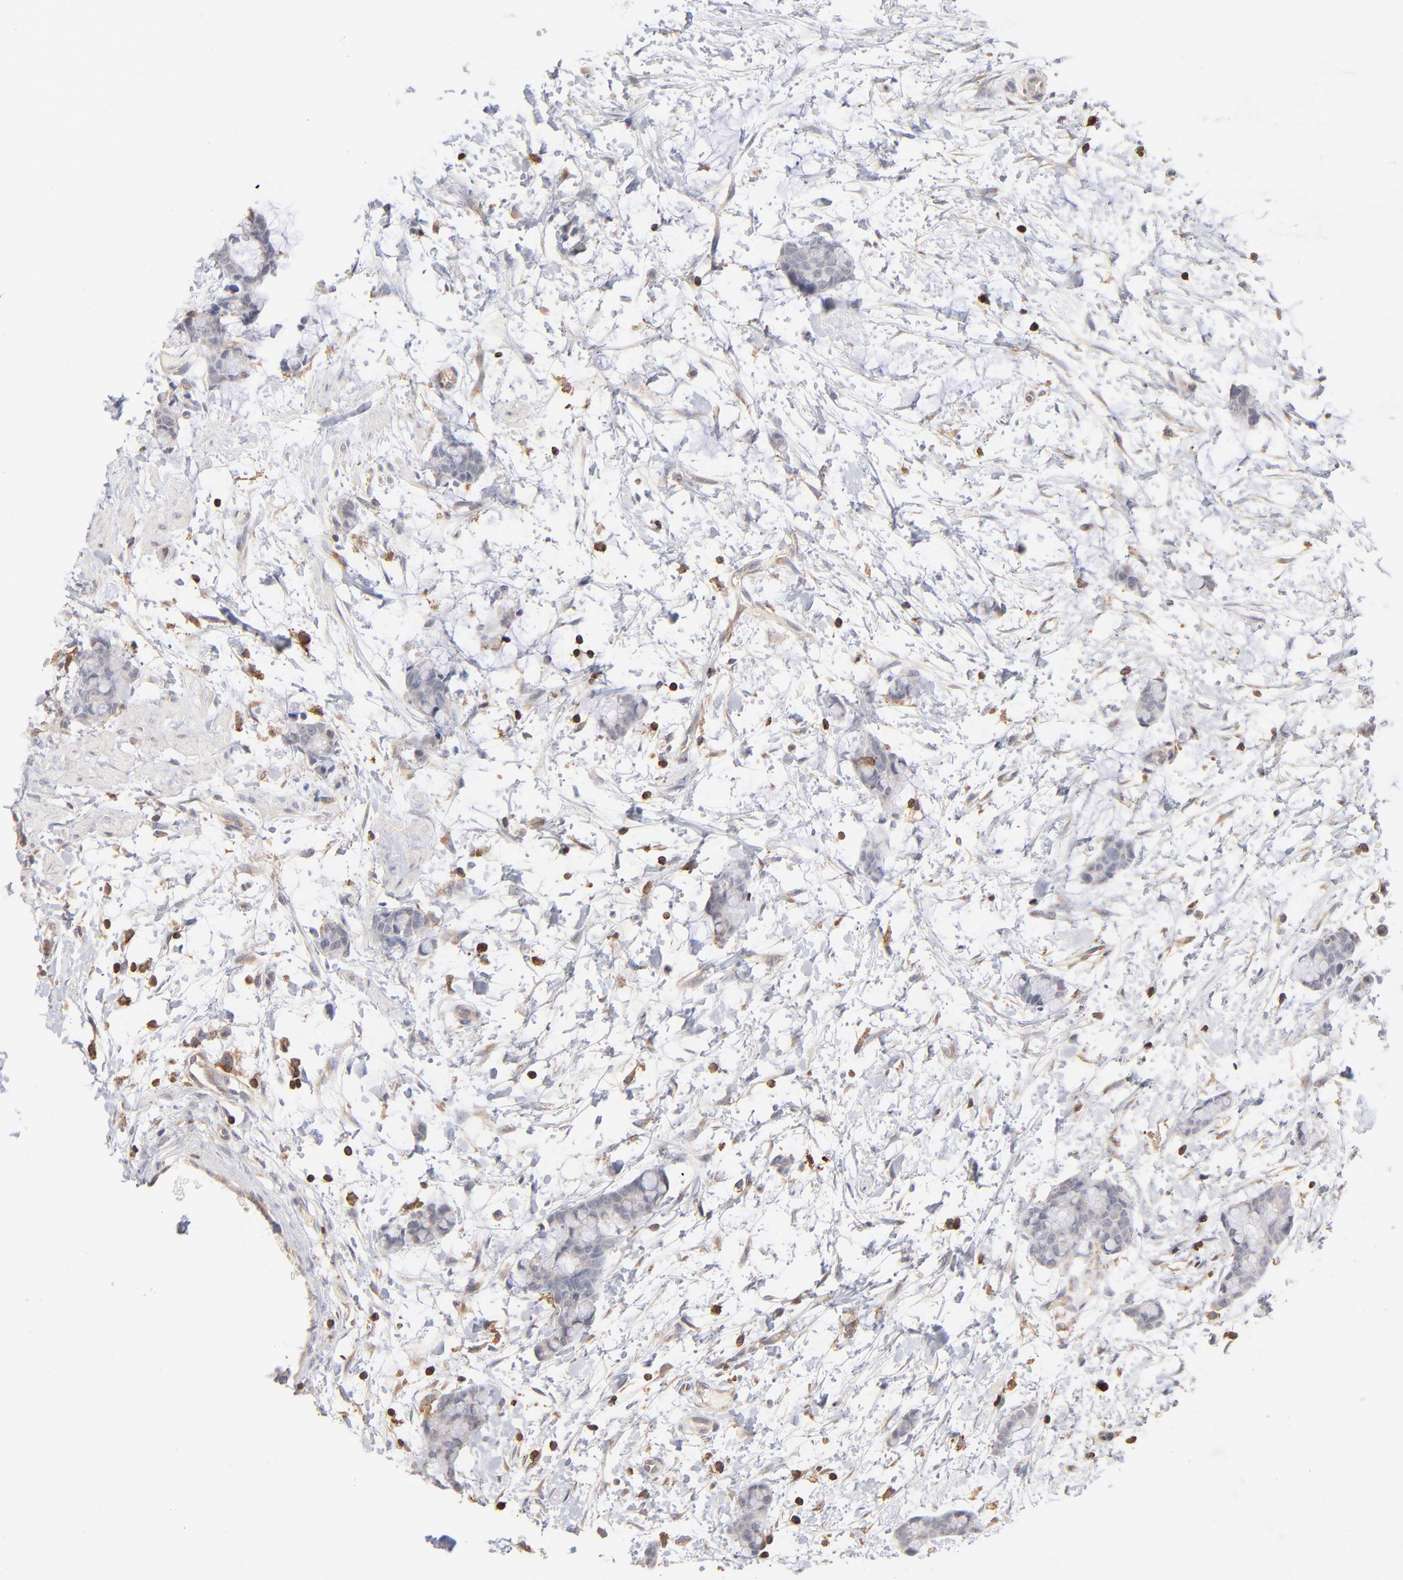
{"staining": {"intensity": "negative", "quantity": "none", "location": "none"}, "tissue": "colorectal cancer", "cell_type": "Tumor cells", "image_type": "cancer", "snomed": [{"axis": "morphology", "description": "Adenocarcinoma, NOS"}, {"axis": "topography", "description": "Colon"}], "caption": "The image reveals no staining of tumor cells in colorectal adenocarcinoma.", "gene": "WIPF1", "patient": {"sex": "male", "age": 14}}